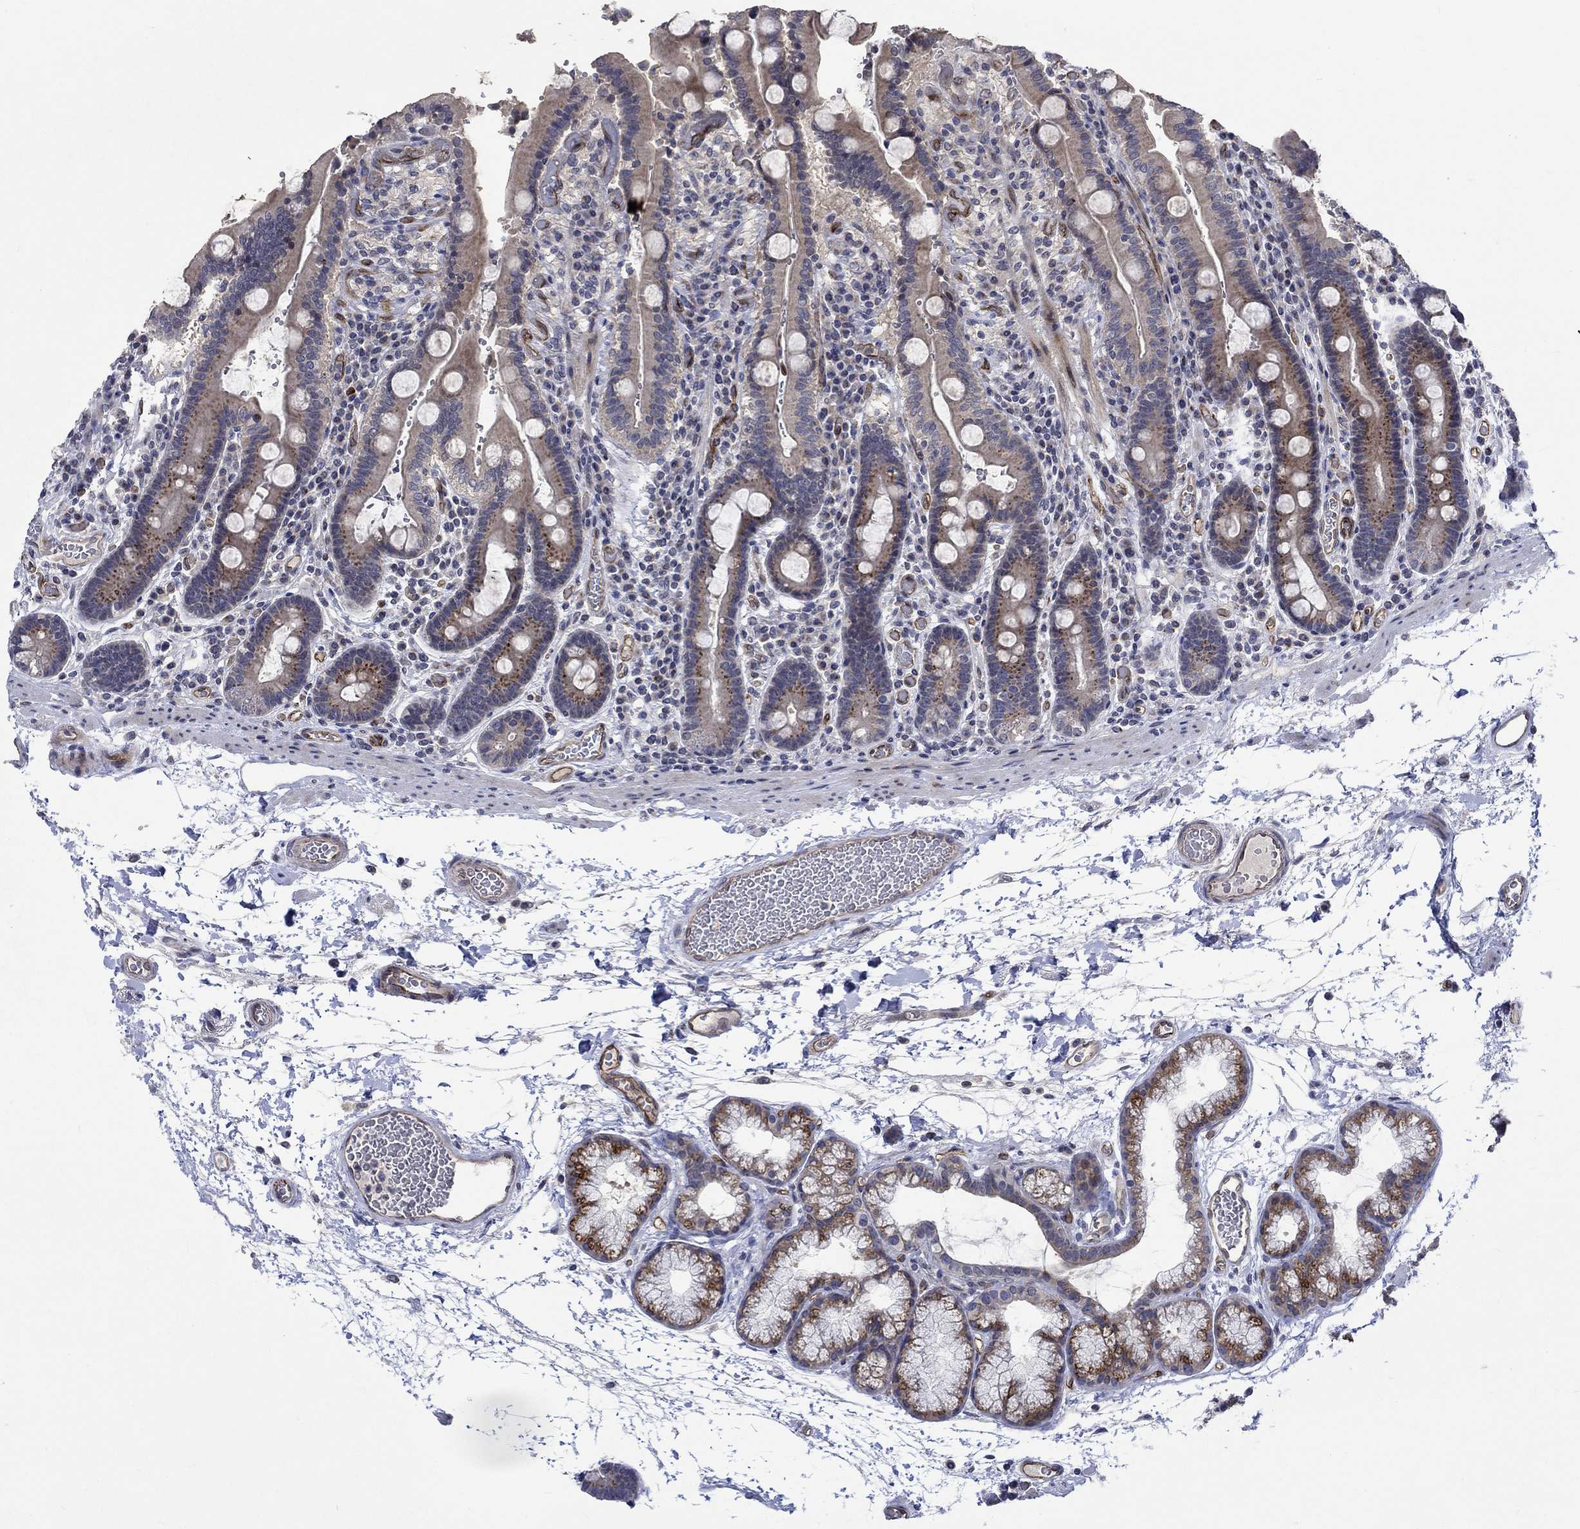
{"staining": {"intensity": "strong", "quantity": "<25%", "location": "cytoplasmic/membranous"}, "tissue": "duodenum", "cell_type": "Glandular cells", "image_type": "normal", "snomed": [{"axis": "morphology", "description": "Normal tissue, NOS"}, {"axis": "topography", "description": "Duodenum"}], "caption": "DAB immunohistochemical staining of benign human duodenum demonstrates strong cytoplasmic/membranous protein positivity in about <25% of glandular cells. (Brightfield microscopy of DAB IHC at high magnification).", "gene": "GJA5", "patient": {"sex": "female", "age": 62}}